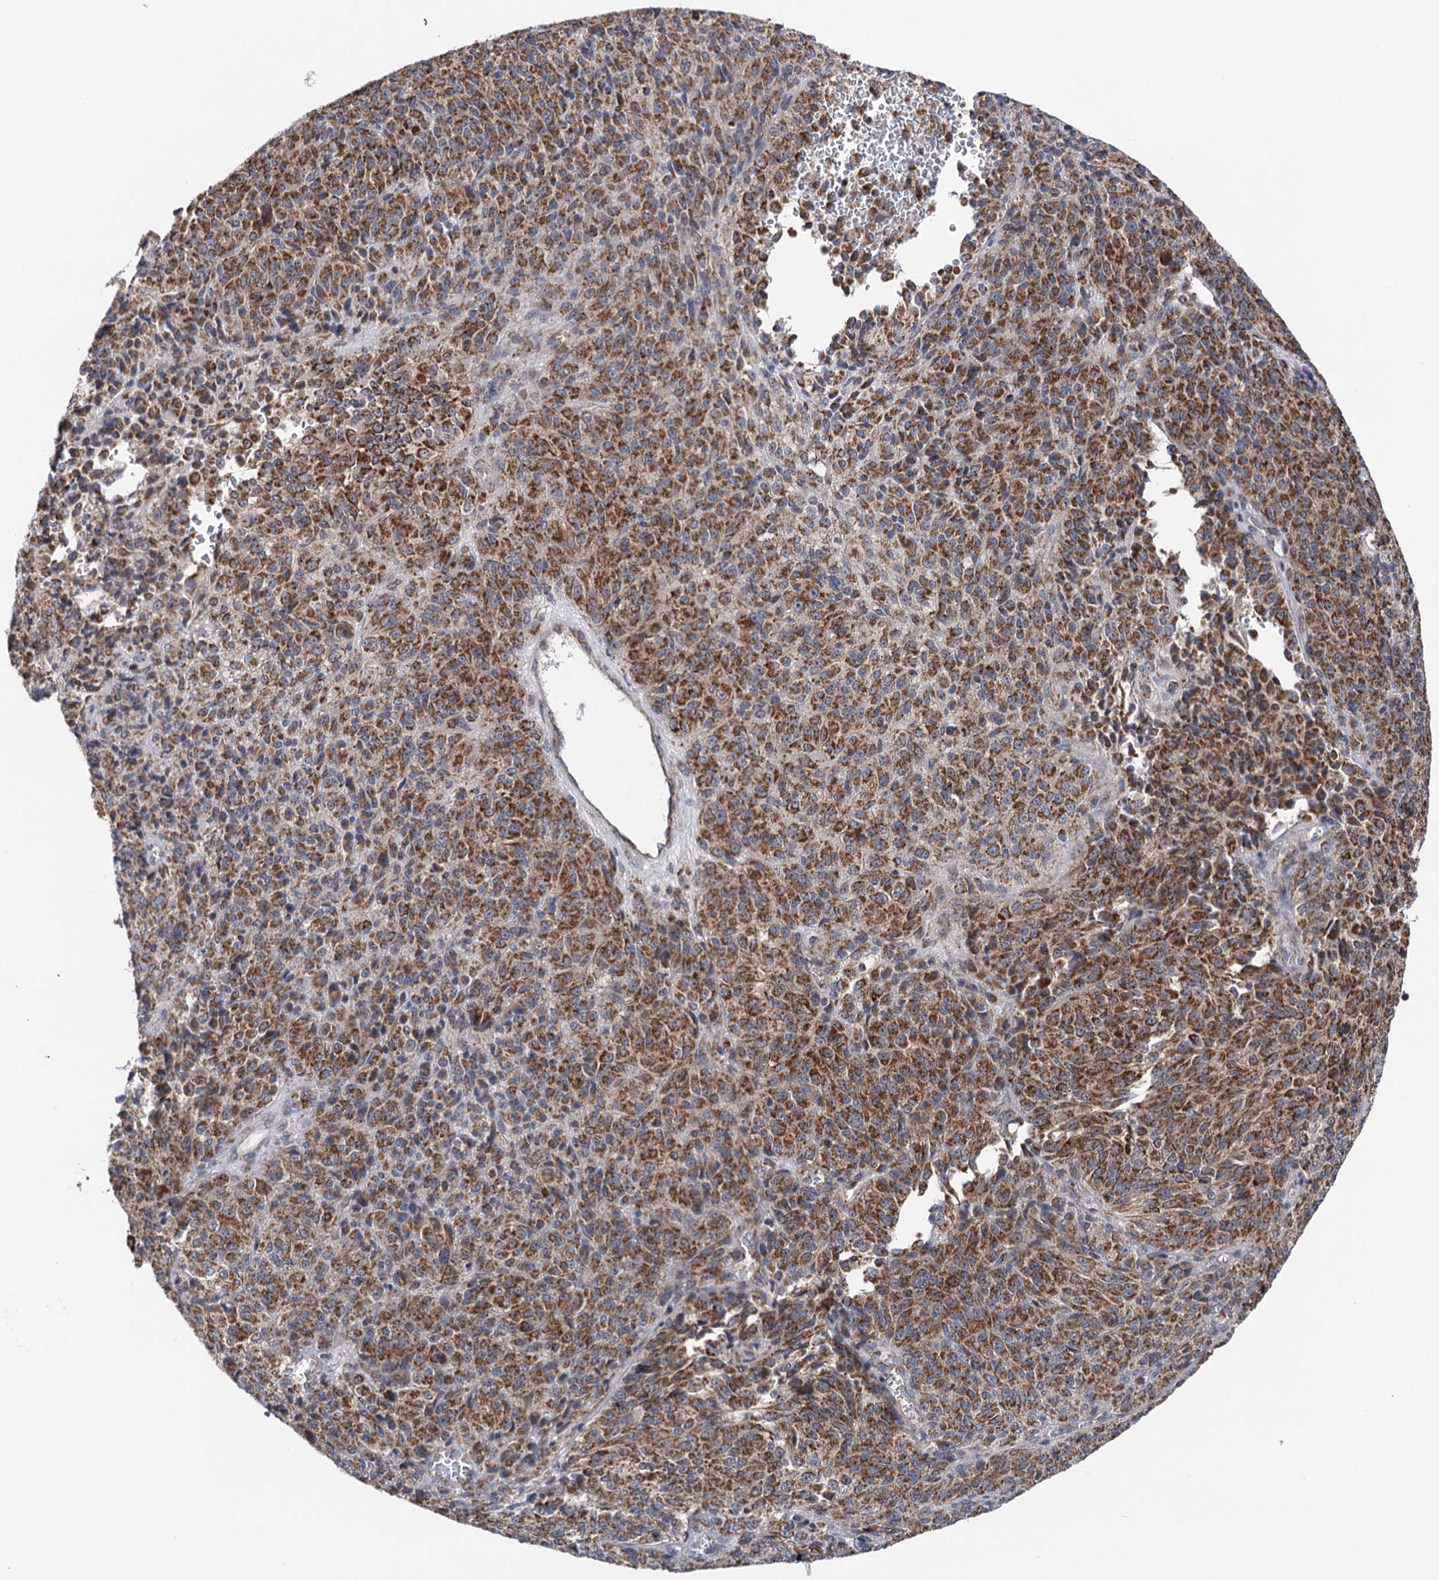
{"staining": {"intensity": "strong", "quantity": ">75%", "location": "cytoplasmic/membranous"}, "tissue": "melanoma", "cell_type": "Tumor cells", "image_type": "cancer", "snomed": [{"axis": "morphology", "description": "Malignant melanoma, Metastatic site"}, {"axis": "topography", "description": "Brain"}], "caption": "Approximately >75% of tumor cells in malignant melanoma (metastatic site) reveal strong cytoplasmic/membranous protein staining as visualized by brown immunohistochemical staining.", "gene": "SUCLA2", "patient": {"sex": "female", "age": 56}}